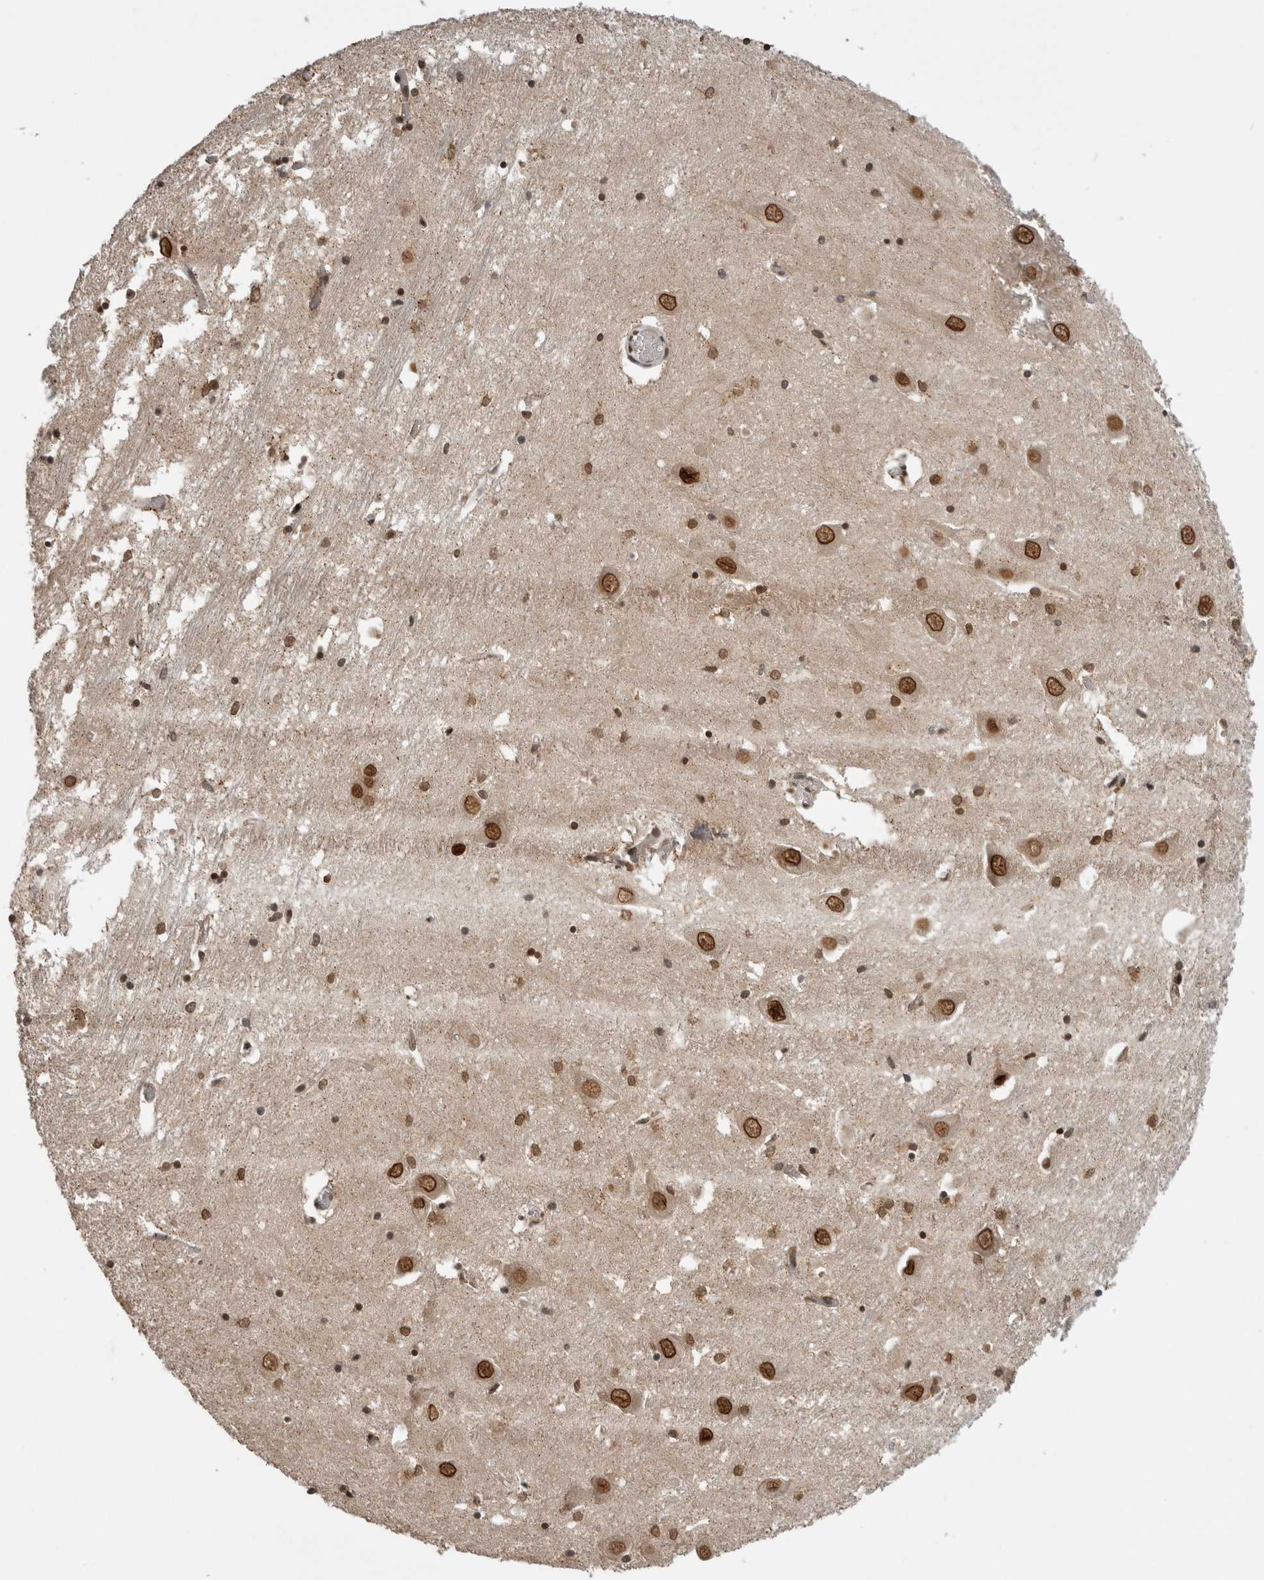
{"staining": {"intensity": "moderate", "quantity": ">75%", "location": "nuclear"}, "tissue": "hippocampus", "cell_type": "Glial cells", "image_type": "normal", "snomed": [{"axis": "morphology", "description": "Normal tissue, NOS"}, {"axis": "topography", "description": "Hippocampus"}], "caption": "DAB (3,3'-diaminobenzidine) immunohistochemical staining of unremarkable hippocampus demonstrates moderate nuclear protein staining in approximately >75% of glial cells.", "gene": "CPSF2", "patient": {"sex": "male", "age": 70}}